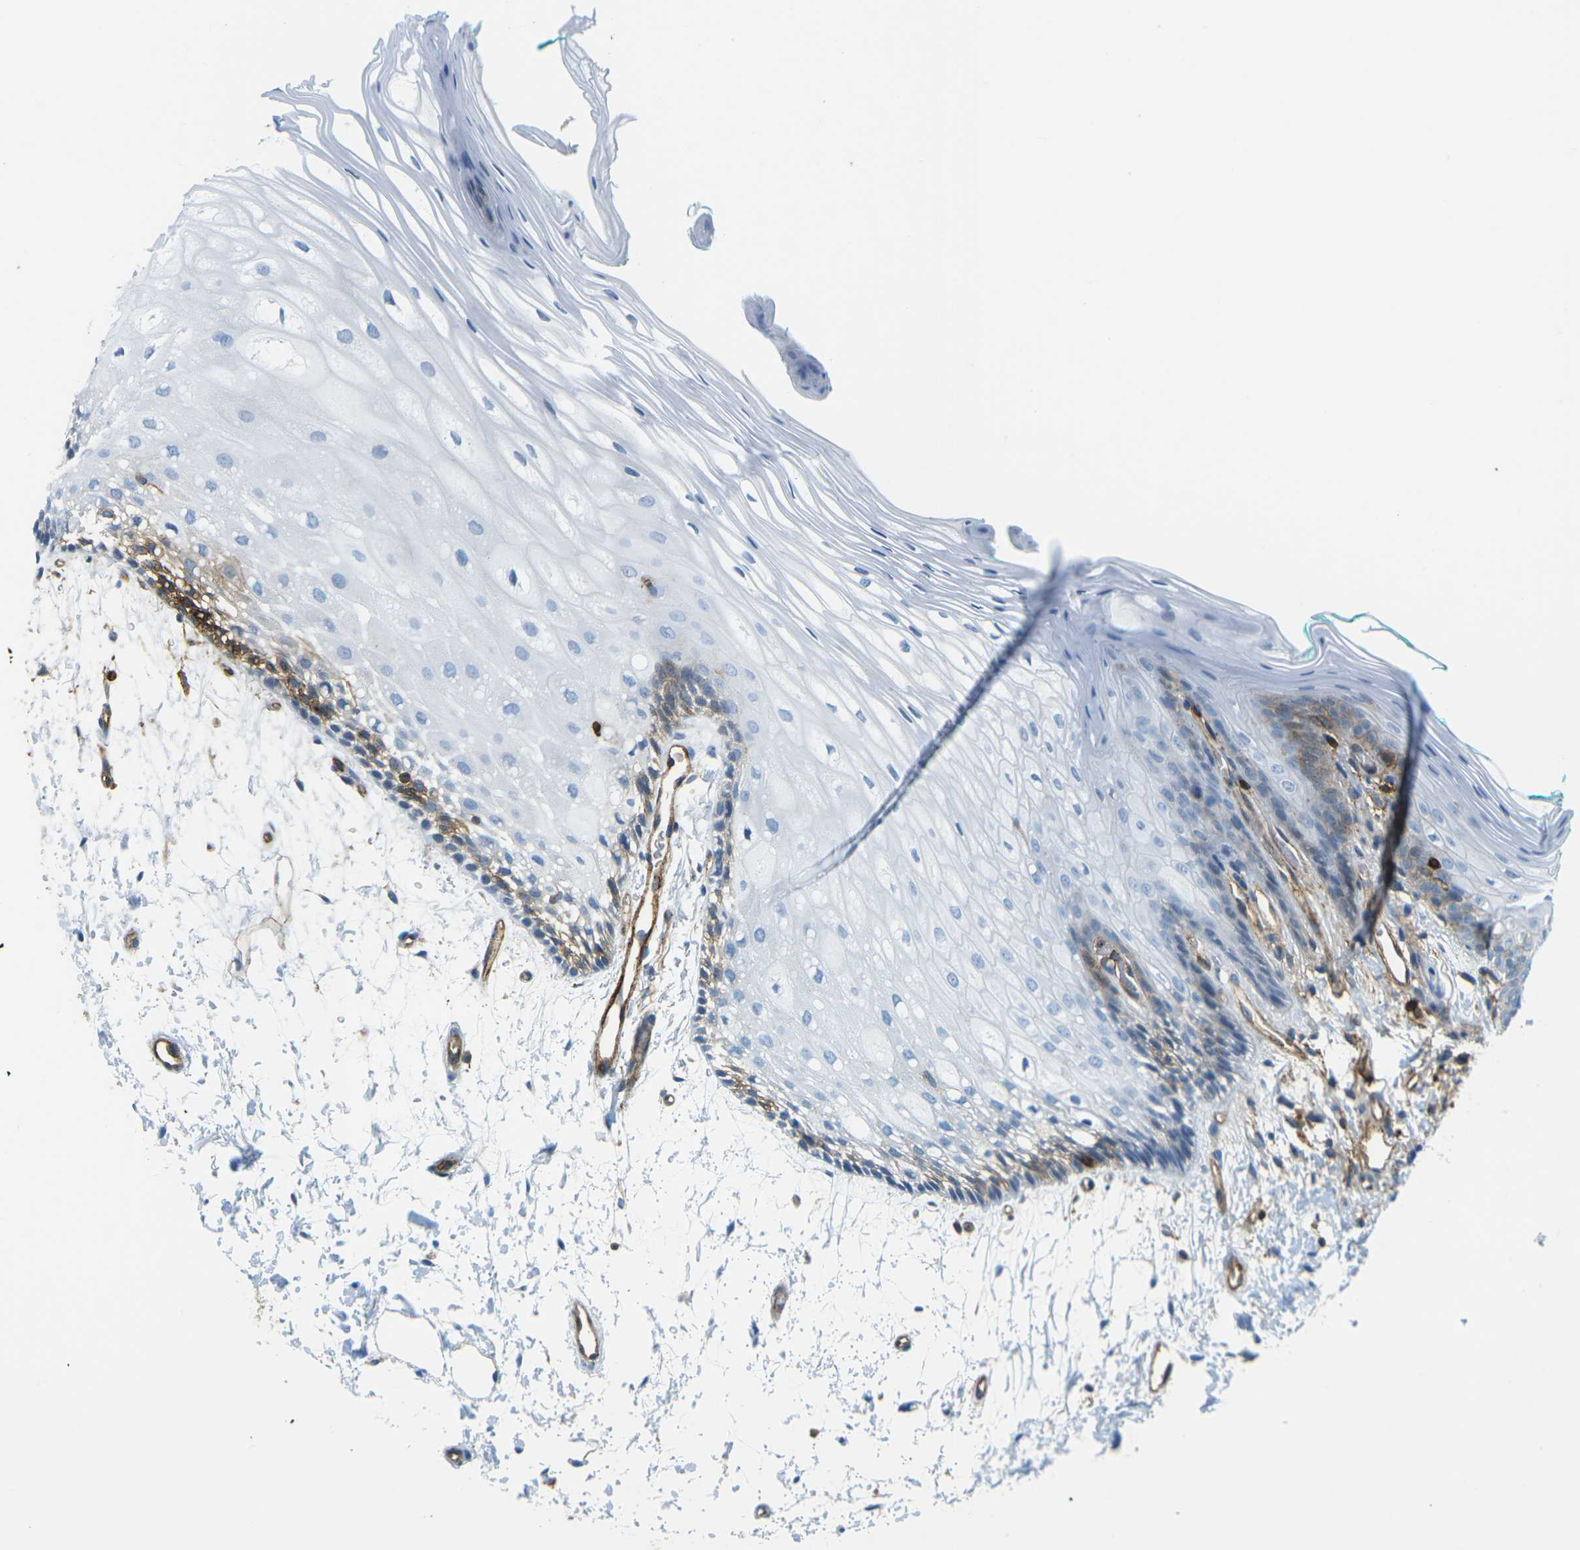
{"staining": {"intensity": "moderate", "quantity": "<25%", "location": "cytoplasmic/membranous"}, "tissue": "oral mucosa", "cell_type": "Squamous epithelial cells", "image_type": "normal", "snomed": [{"axis": "morphology", "description": "Normal tissue, NOS"}, {"axis": "topography", "description": "Skeletal muscle"}, {"axis": "topography", "description": "Oral tissue"}, {"axis": "topography", "description": "Peripheral nerve tissue"}], "caption": "Oral mucosa stained for a protein reveals moderate cytoplasmic/membranous positivity in squamous epithelial cells. (DAB IHC with brightfield microscopy, high magnification).", "gene": "HLA", "patient": {"sex": "female", "age": 84}}